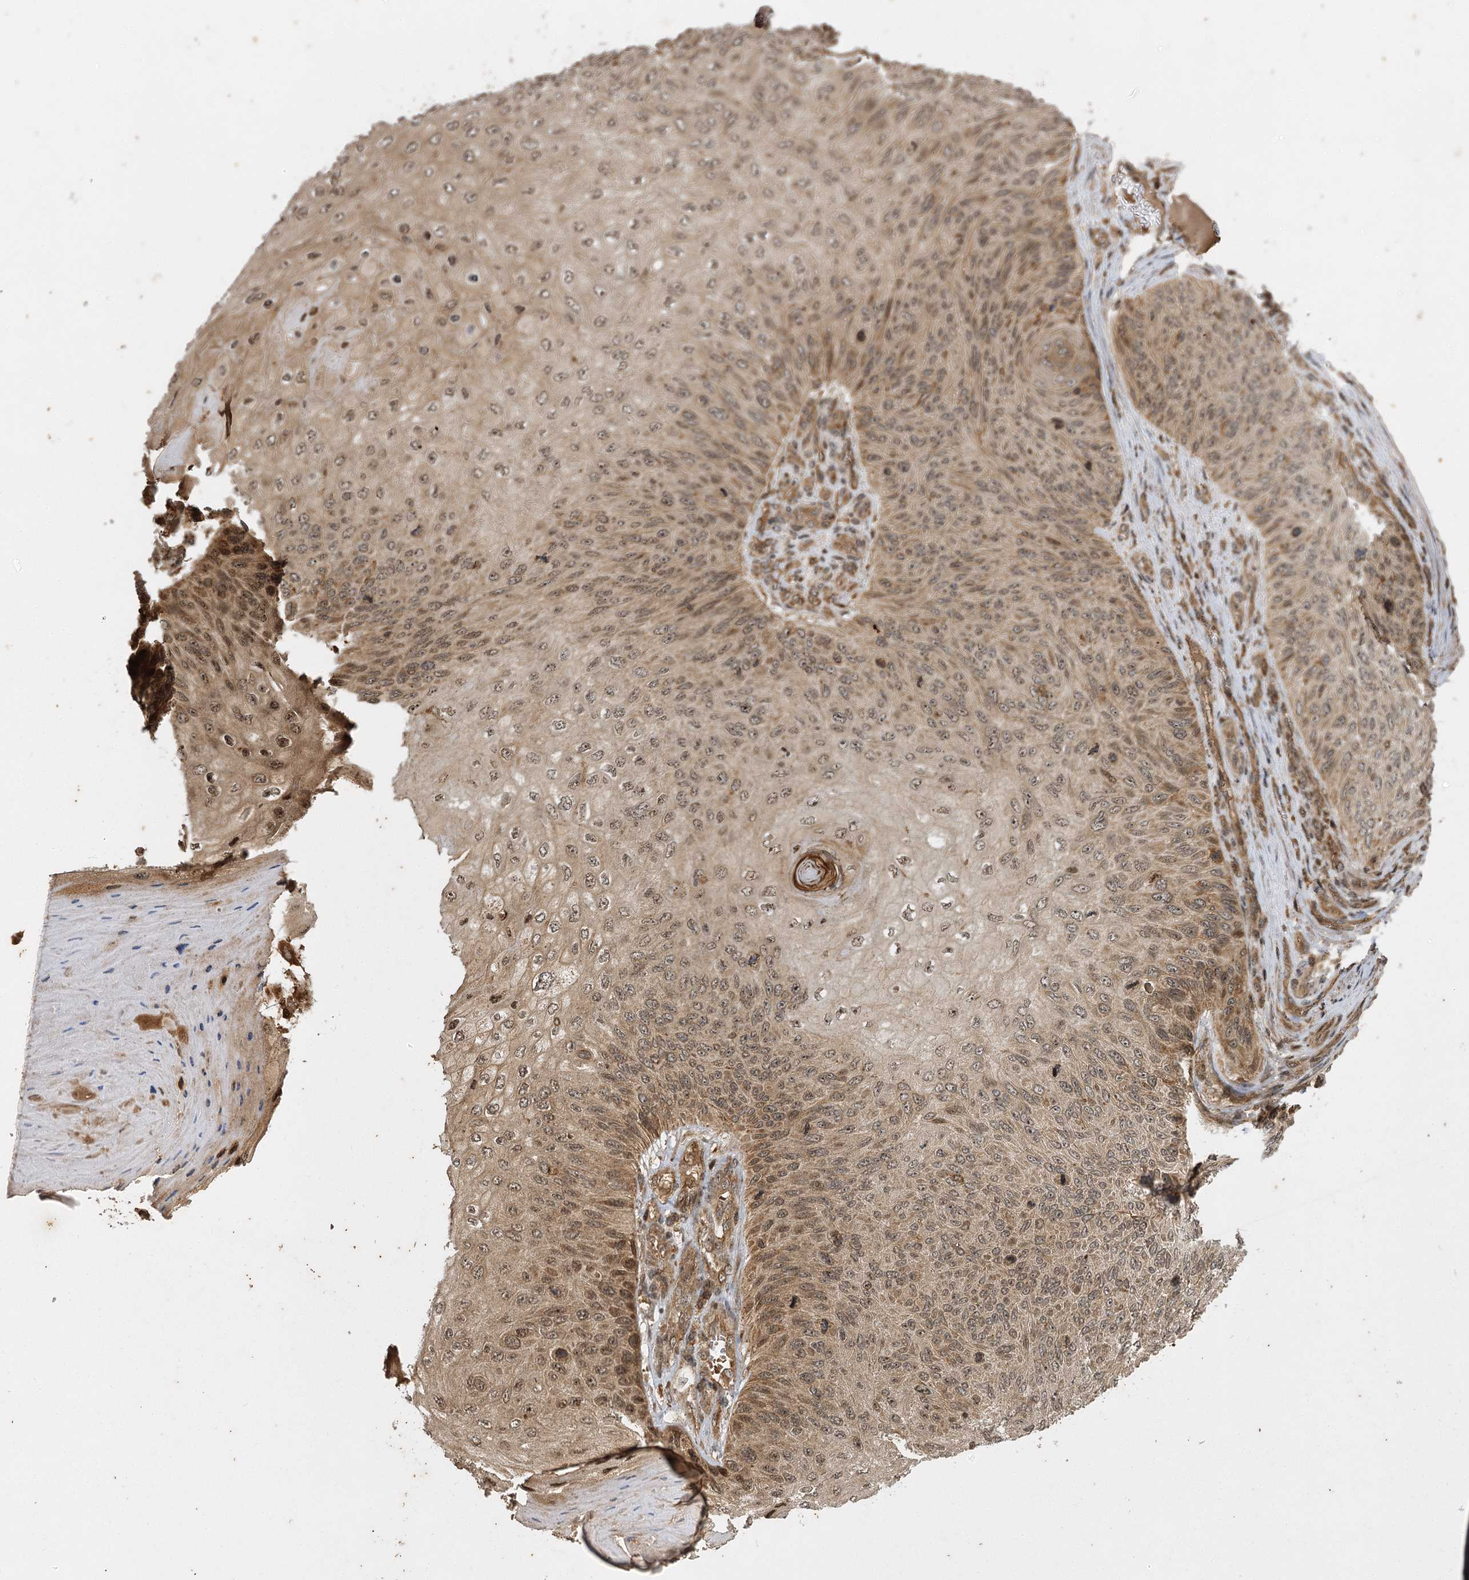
{"staining": {"intensity": "moderate", "quantity": ">75%", "location": "cytoplasmic/membranous,nuclear"}, "tissue": "skin cancer", "cell_type": "Tumor cells", "image_type": "cancer", "snomed": [{"axis": "morphology", "description": "Squamous cell carcinoma, NOS"}, {"axis": "topography", "description": "Skin"}], "caption": "The histopathology image exhibits immunohistochemical staining of skin cancer (squamous cell carcinoma). There is moderate cytoplasmic/membranous and nuclear positivity is appreciated in approximately >75% of tumor cells.", "gene": "IL11RA", "patient": {"sex": "female", "age": 88}}